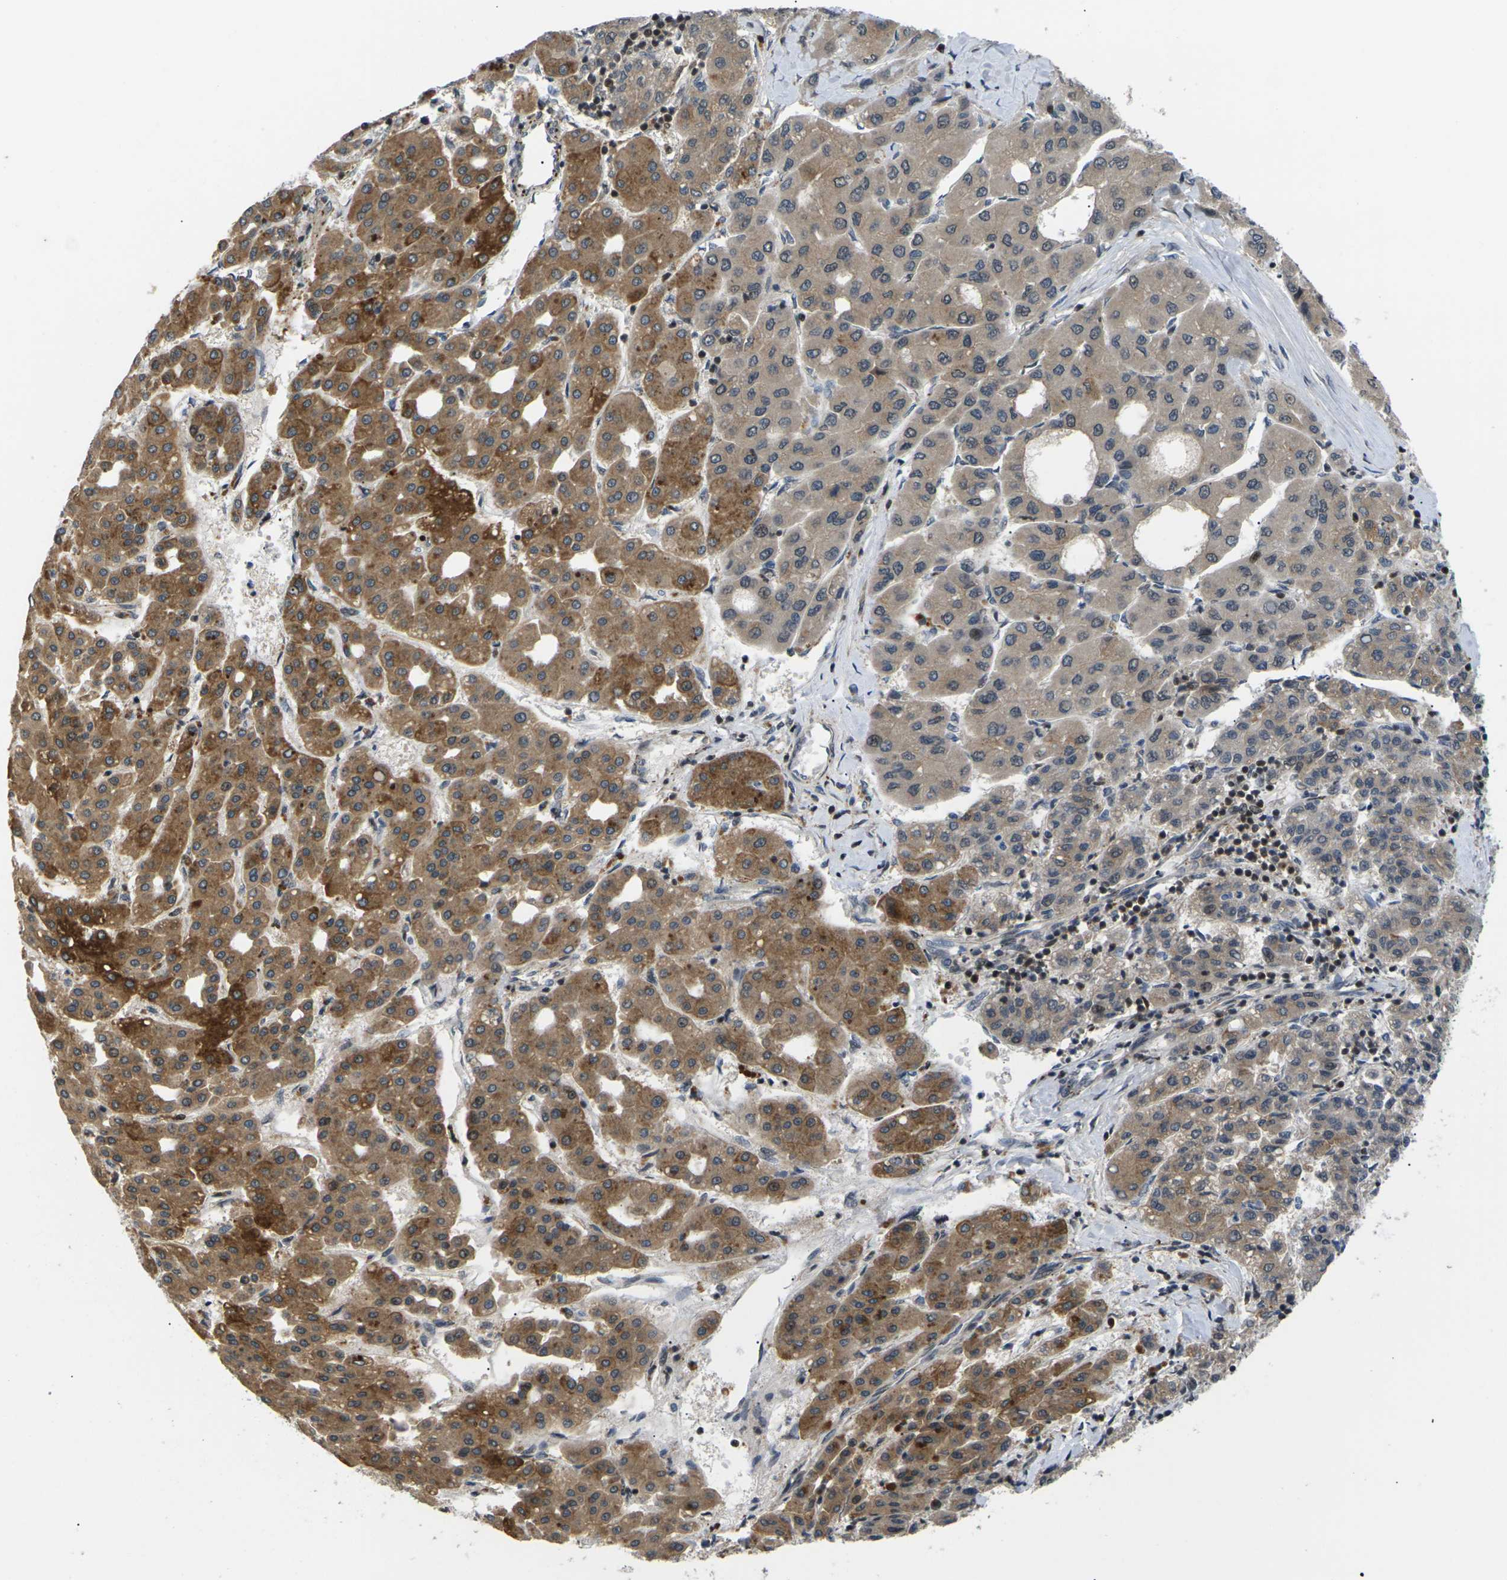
{"staining": {"intensity": "moderate", "quantity": ">75%", "location": "cytoplasmic/membranous"}, "tissue": "liver cancer", "cell_type": "Tumor cells", "image_type": "cancer", "snomed": [{"axis": "morphology", "description": "Carcinoma, Hepatocellular, NOS"}, {"axis": "topography", "description": "Liver"}], "caption": "Liver hepatocellular carcinoma tissue shows moderate cytoplasmic/membranous expression in about >75% of tumor cells (DAB (3,3'-diaminobenzidine) = brown stain, brightfield microscopy at high magnification).", "gene": "RPS6KA3", "patient": {"sex": "male", "age": 65}}